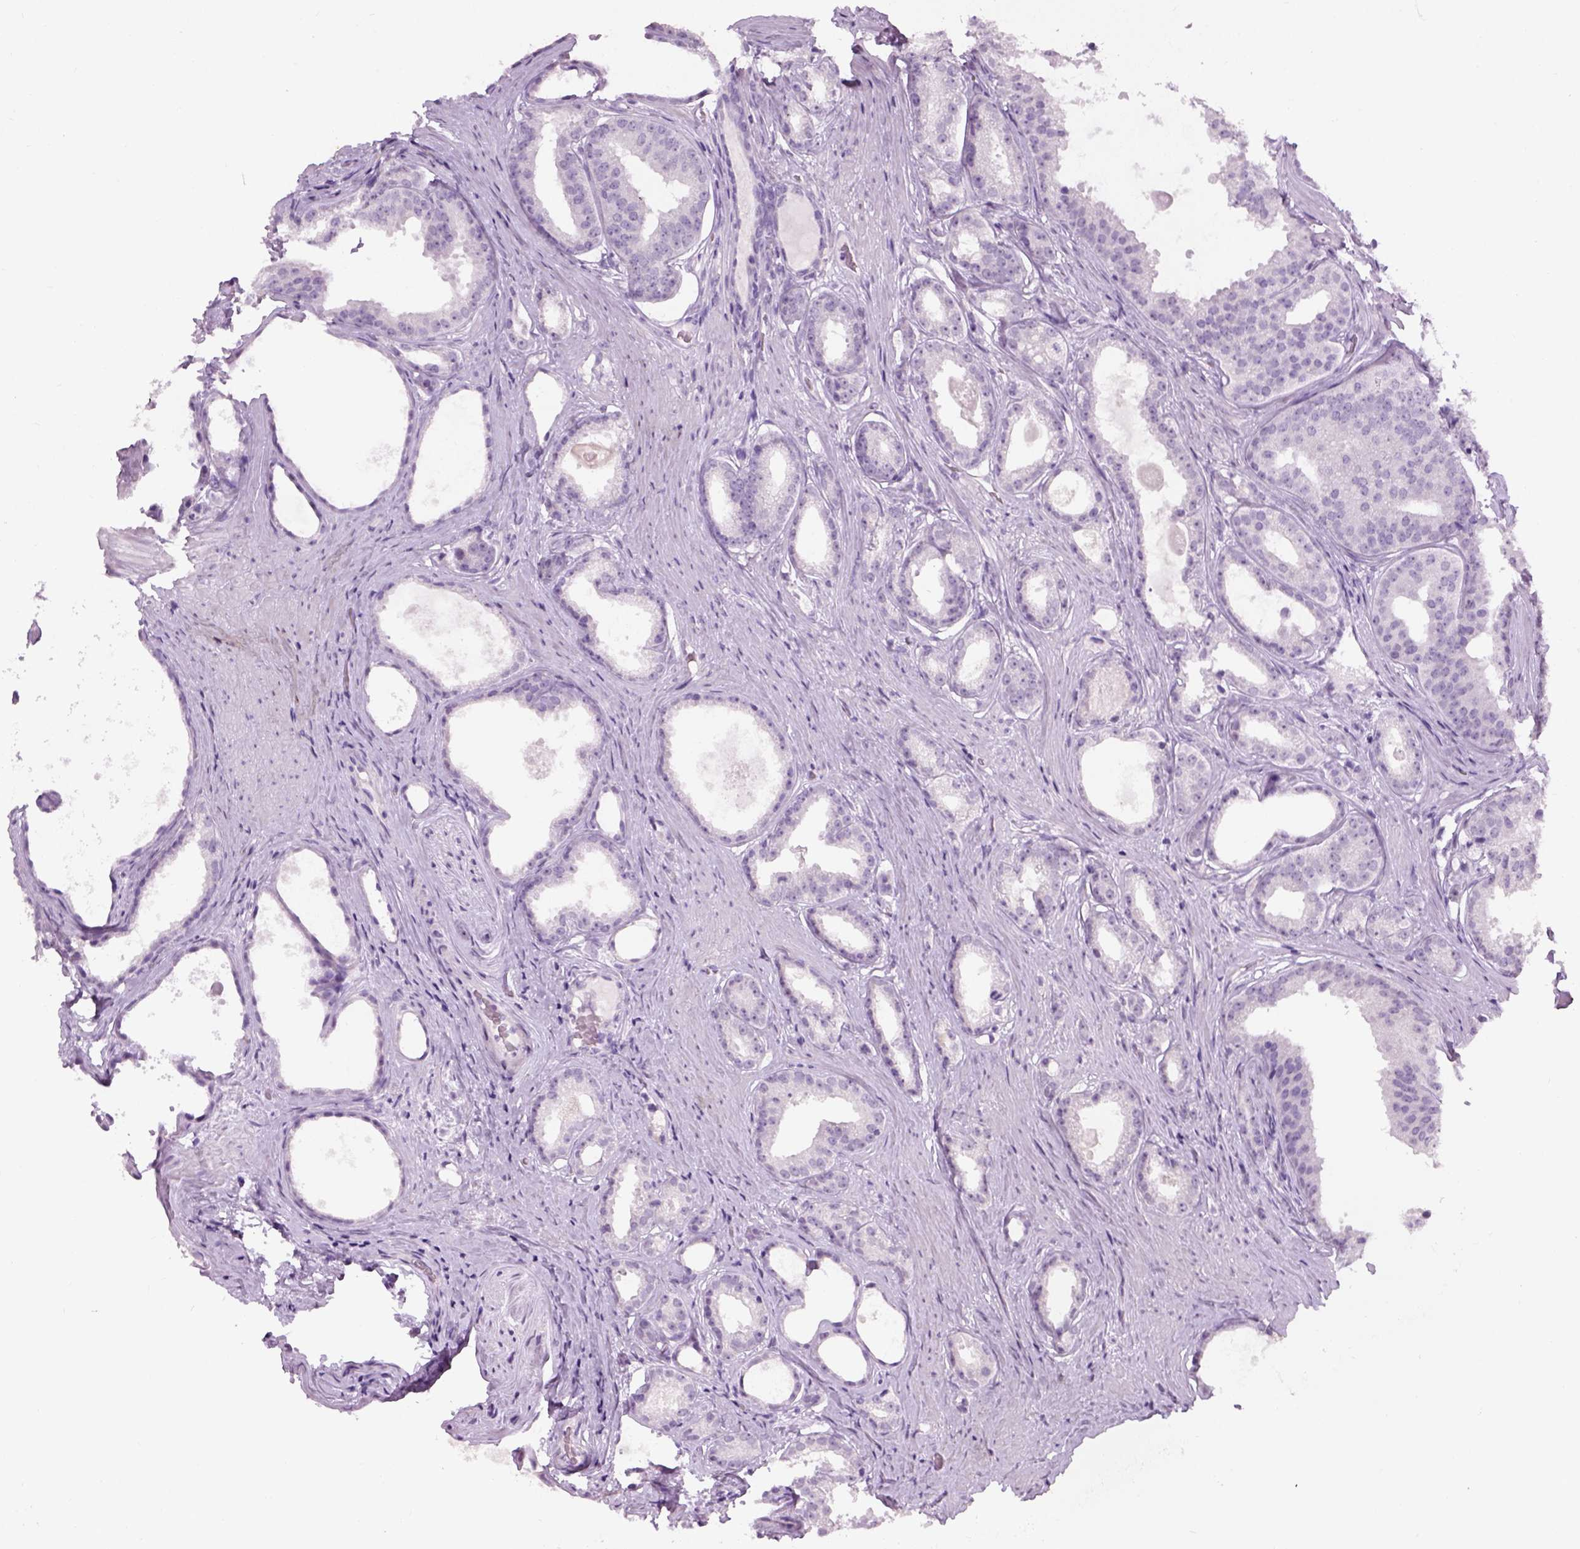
{"staining": {"intensity": "negative", "quantity": "none", "location": "none"}, "tissue": "prostate cancer", "cell_type": "Tumor cells", "image_type": "cancer", "snomed": [{"axis": "morphology", "description": "Adenocarcinoma, Low grade"}, {"axis": "topography", "description": "Prostate"}], "caption": "The photomicrograph demonstrates no significant staining in tumor cells of adenocarcinoma (low-grade) (prostate).", "gene": "GABRB2", "patient": {"sex": "male", "age": 65}}